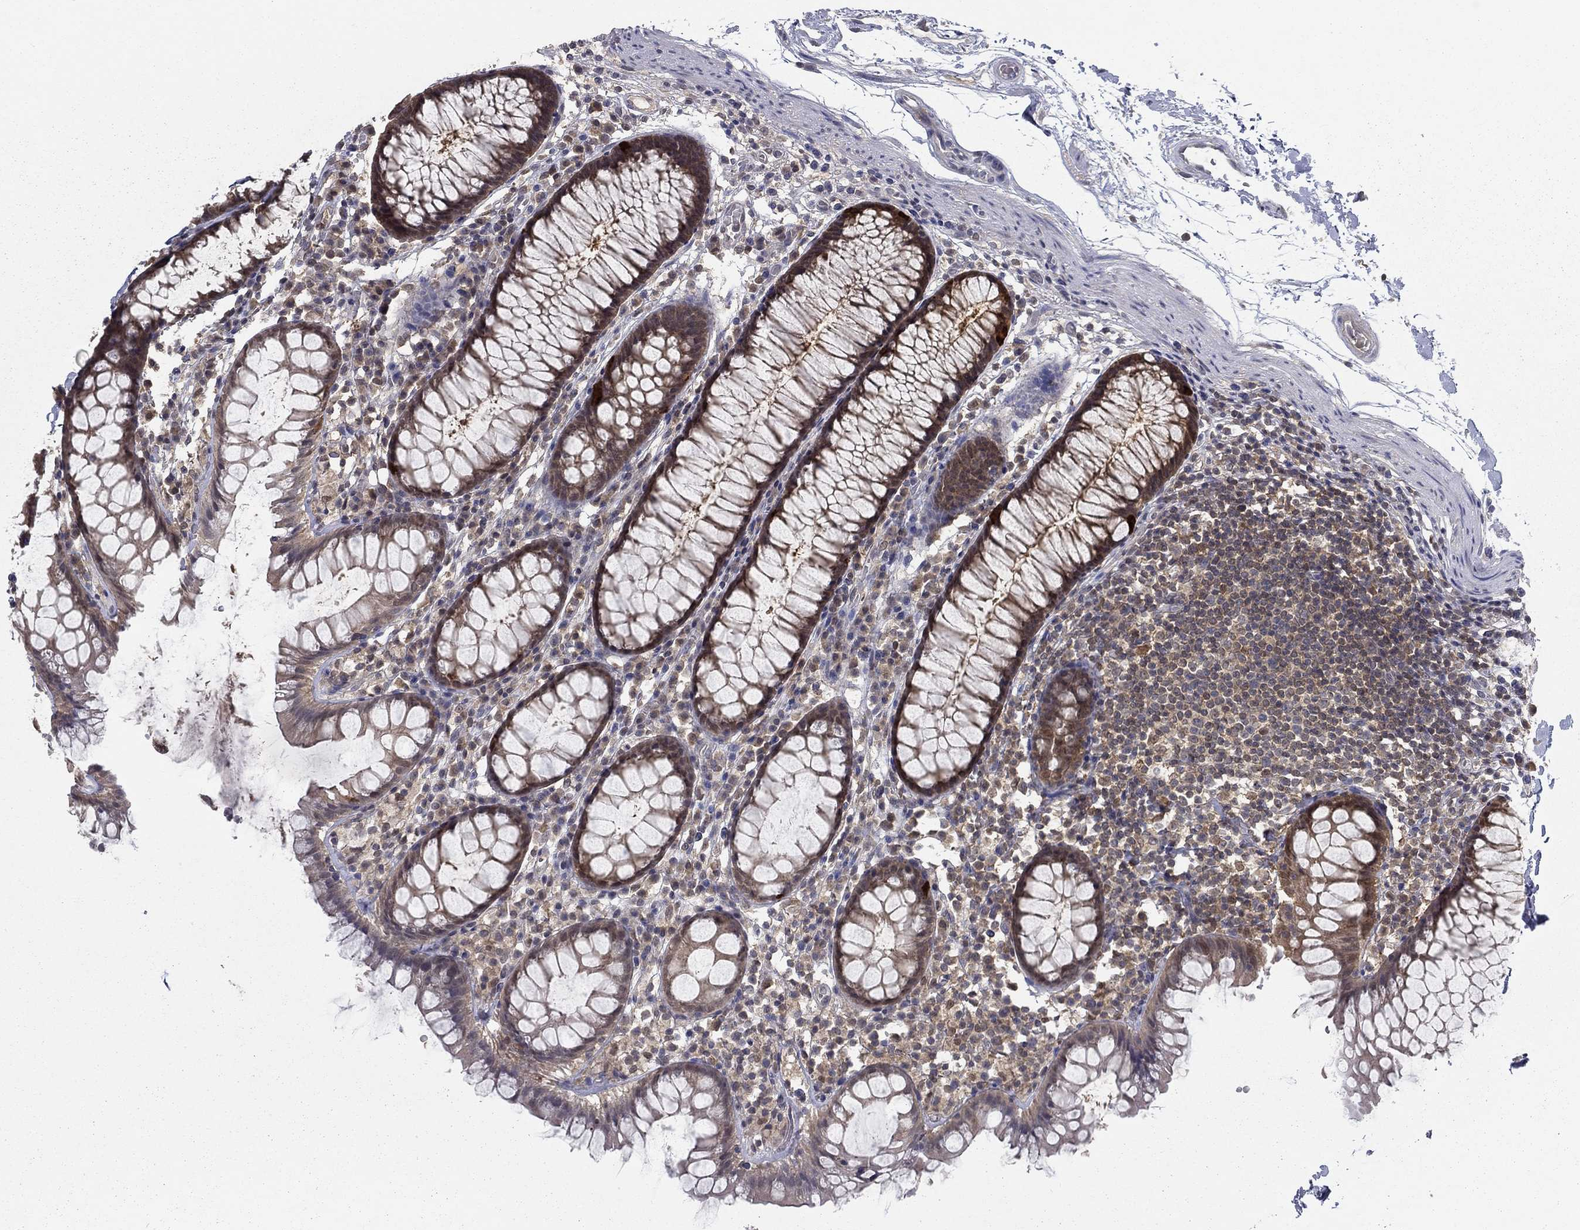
{"staining": {"intensity": "negative", "quantity": "none", "location": "none"}, "tissue": "colon", "cell_type": "Endothelial cells", "image_type": "normal", "snomed": [{"axis": "morphology", "description": "Normal tissue, NOS"}, {"axis": "topography", "description": "Colon"}], "caption": "The micrograph shows no staining of endothelial cells in benign colon. (DAB (3,3'-diaminobenzidine) immunohistochemistry, high magnification).", "gene": "NIT2", "patient": {"sex": "male", "age": 76}}